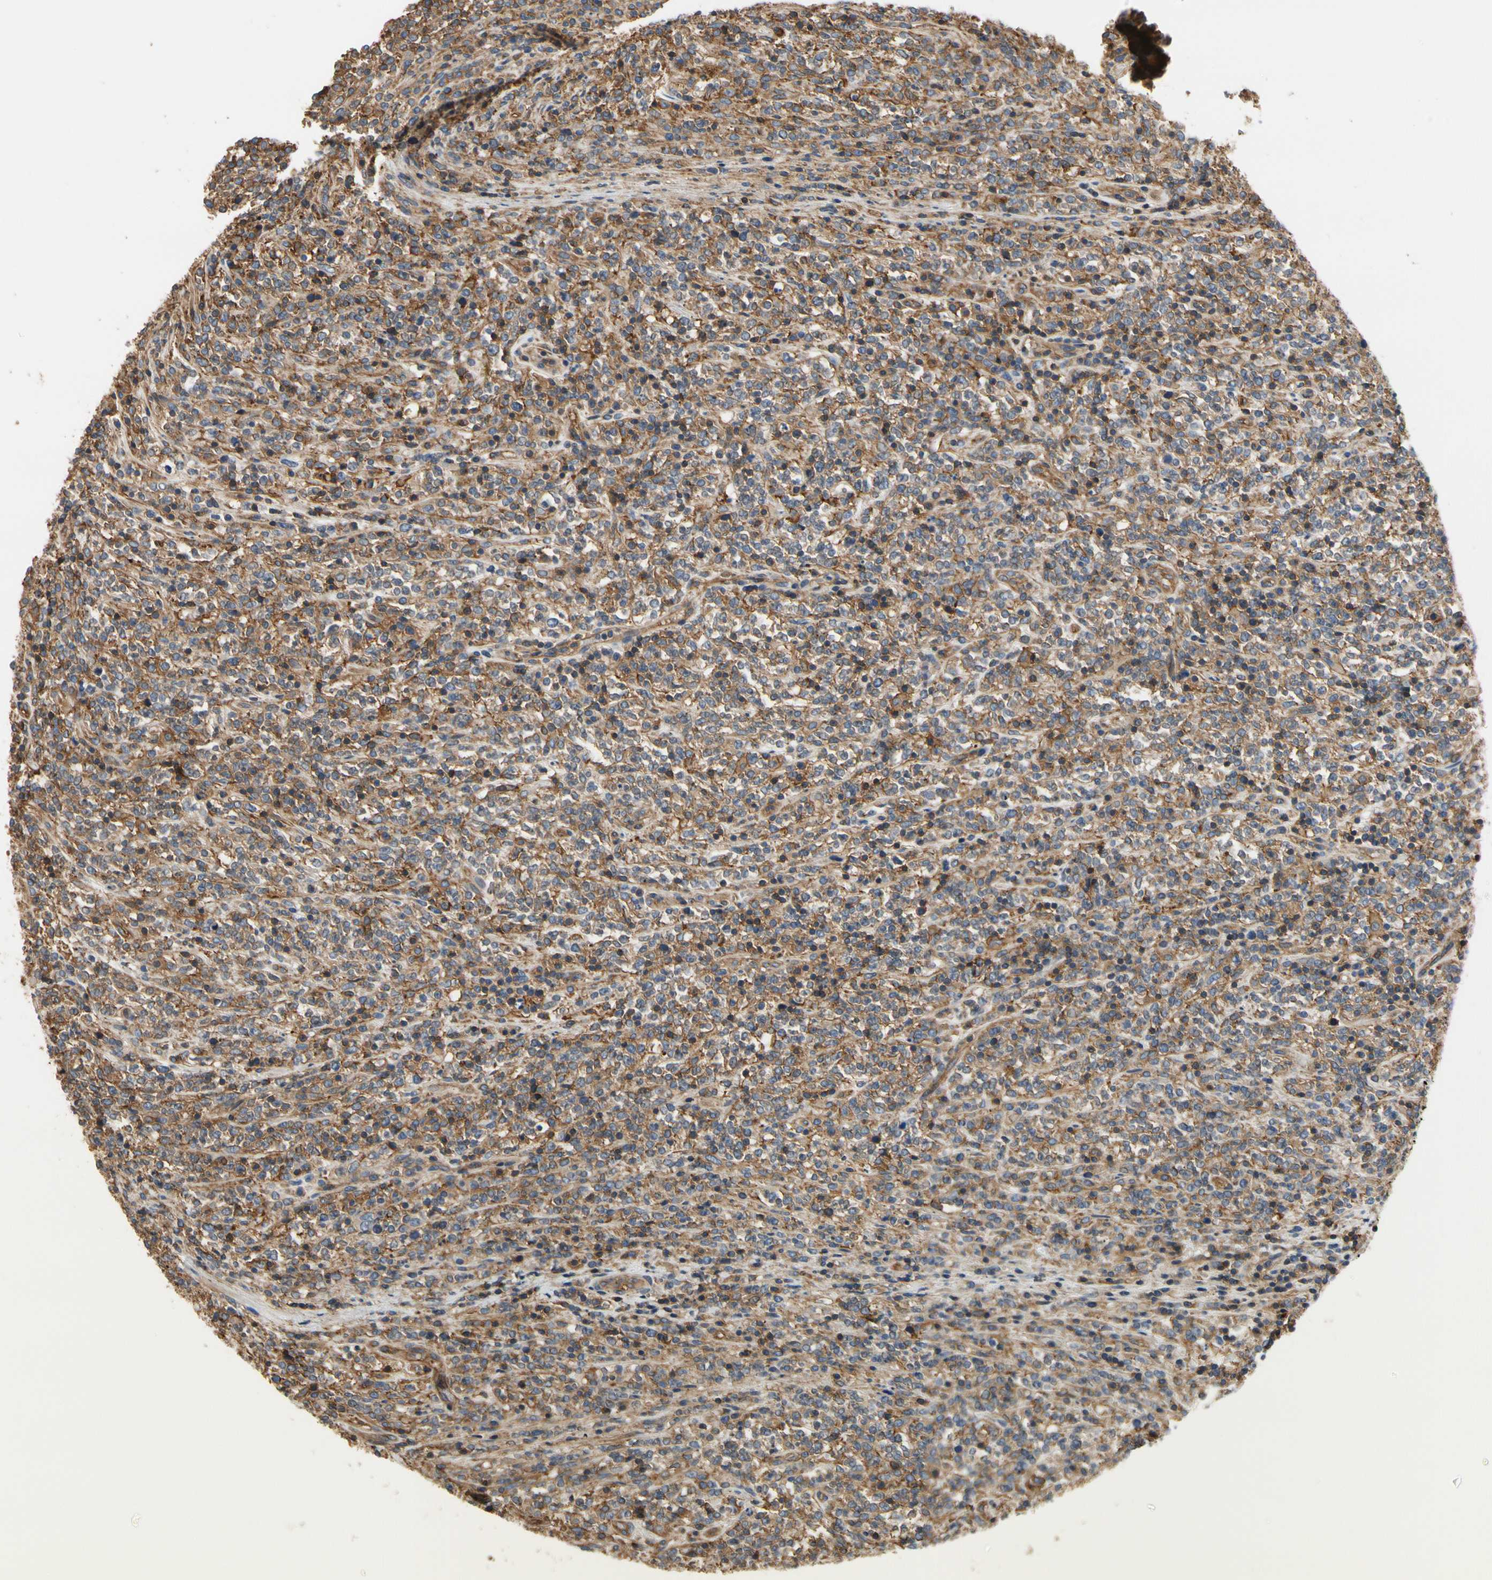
{"staining": {"intensity": "moderate", "quantity": "<25%", "location": "cytoplasmic/membranous"}, "tissue": "lymphoma", "cell_type": "Tumor cells", "image_type": "cancer", "snomed": [{"axis": "morphology", "description": "Malignant lymphoma, non-Hodgkin's type, High grade"}, {"axis": "topography", "description": "Soft tissue"}], "caption": "High-grade malignant lymphoma, non-Hodgkin's type stained with a protein marker exhibits moderate staining in tumor cells.", "gene": "IL1RL1", "patient": {"sex": "male", "age": 18}}